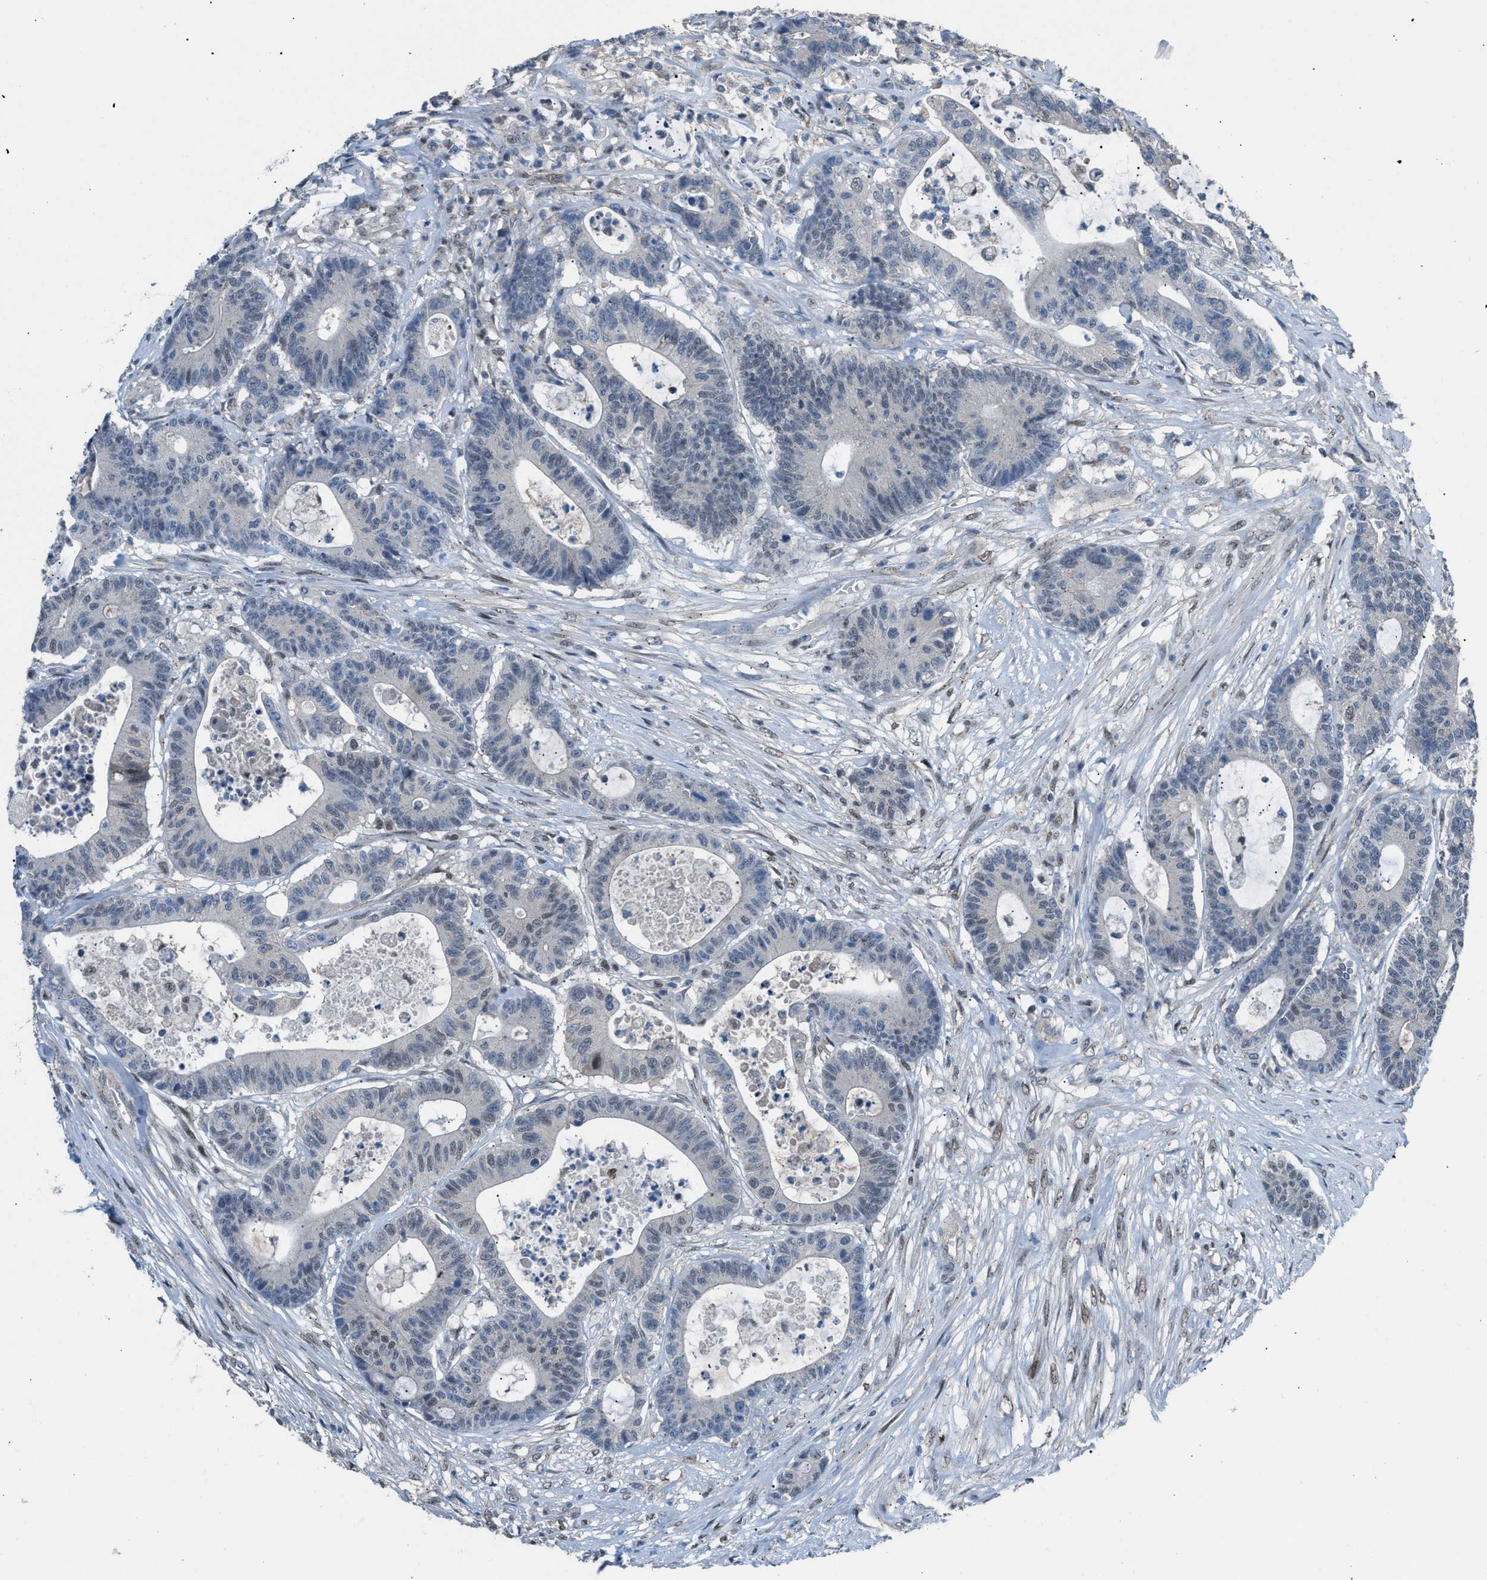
{"staining": {"intensity": "weak", "quantity": "<25%", "location": "nuclear"}, "tissue": "colorectal cancer", "cell_type": "Tumor cells", "image_type": "cancer", "snomed": [{"axis": "morphology", "description": "Adenocarcinoma, NOS"}, {"axis": "topography", "description": "Colon"}], "caption": "Tumor cells show no significant expression in colorectal cancer (adenocarcinoma).", "gene": "CRTC1", "patient": {"sex": "female", "age": 84}}